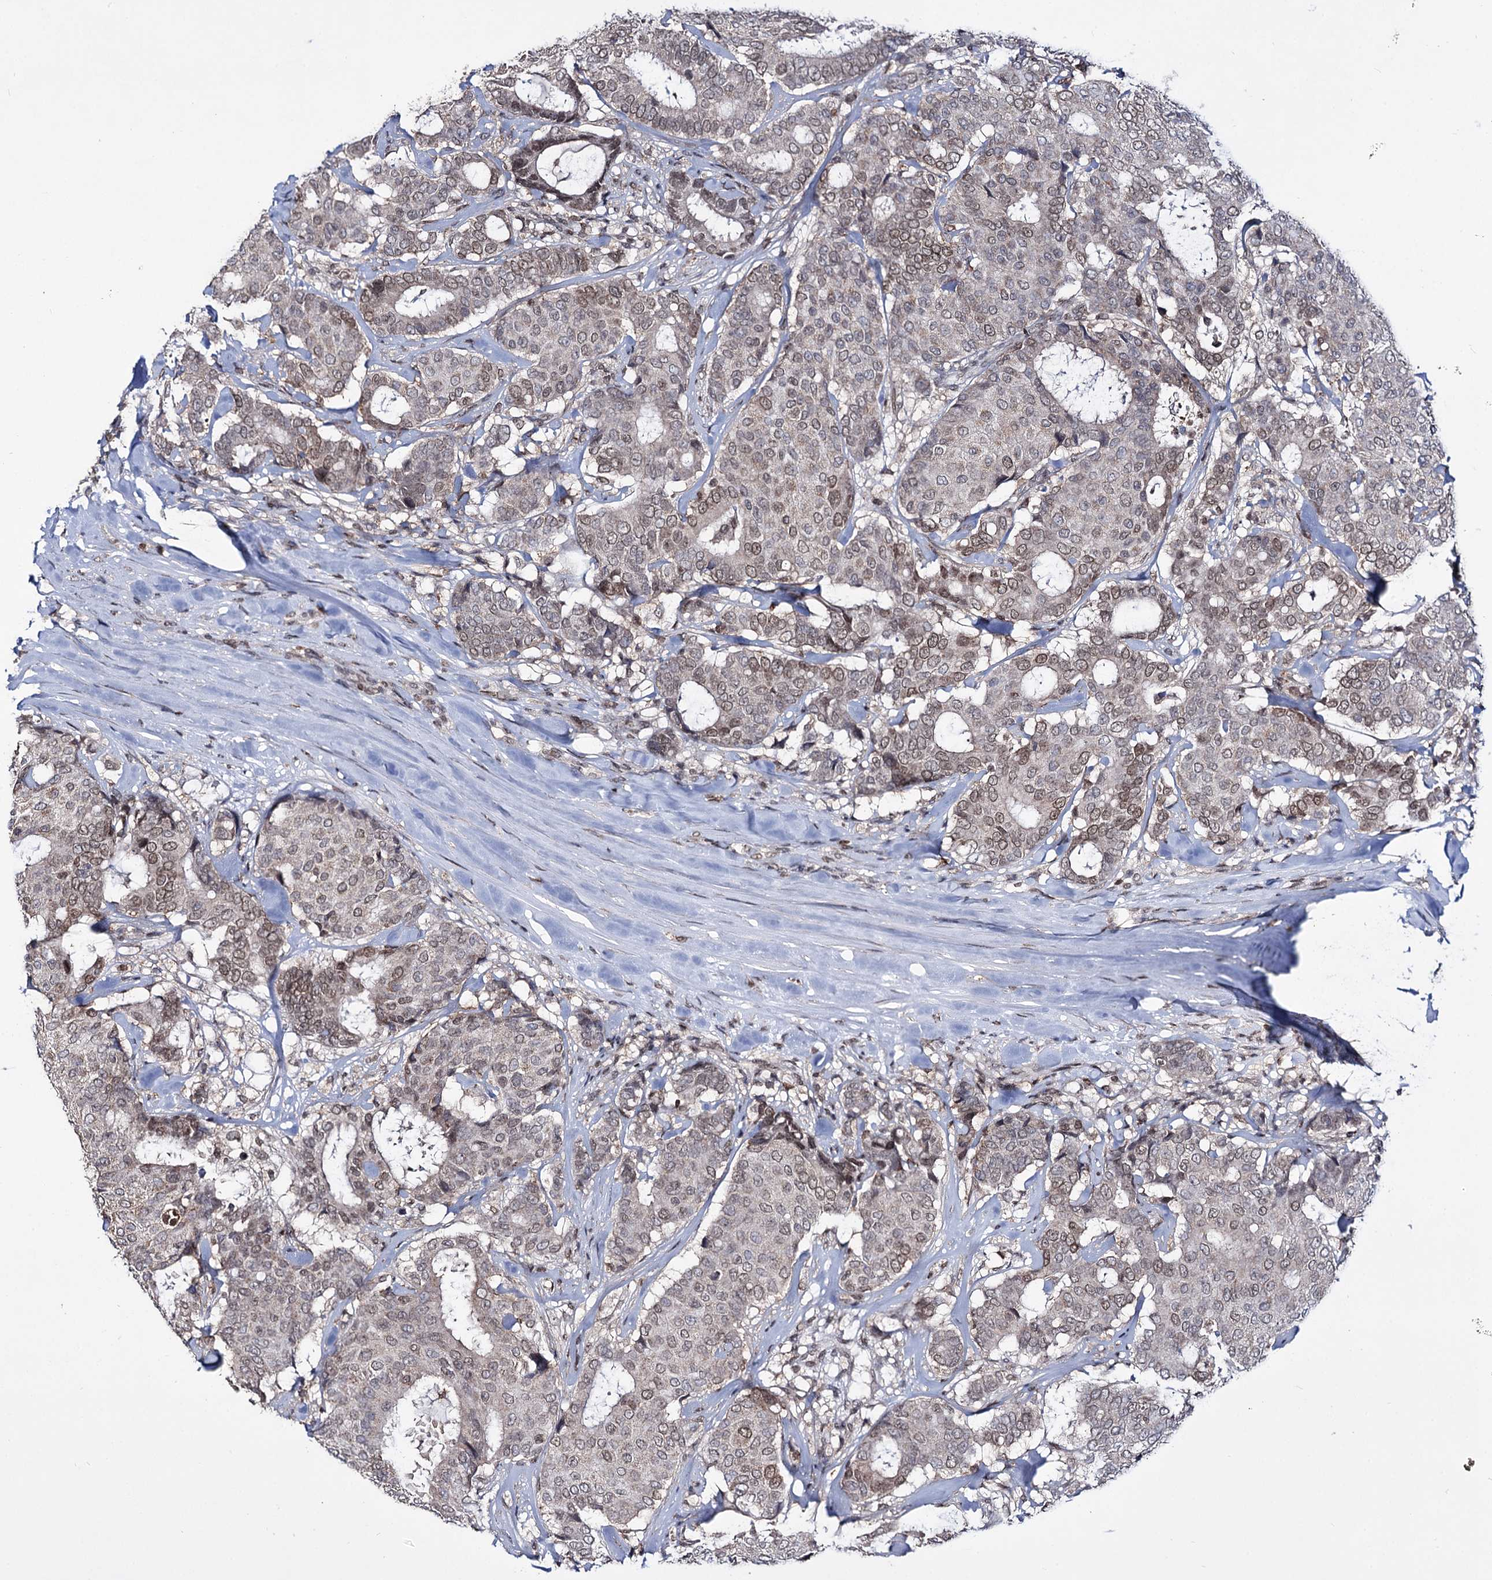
{"staining": {"intensity": "moderate", "quantity": "25%-75%", "location": "cytoplasmic/membranous,nuclear"}, "tissue": "breast cancer", "cell_type": "Tumor cells", "image_type": "cancer", "snomed": [{"axis": "morphology", "description": "Duct carcinoma"}, {"axis": "topography", "description": "Breast"}], "caption": "Protein staining by immunohistochemistry shows moderate cytoplasmic/membranous and nuclear expression in approximately 25%-75% of tumor cells in breast invasive ductal carcinoma. Using DAB (brown) and hematoxylin (blue) stains, captured at high magnification using brightfield microscopy.", "gene": "SMCHD1", "patient": {"sex": "female", "age": 75}}